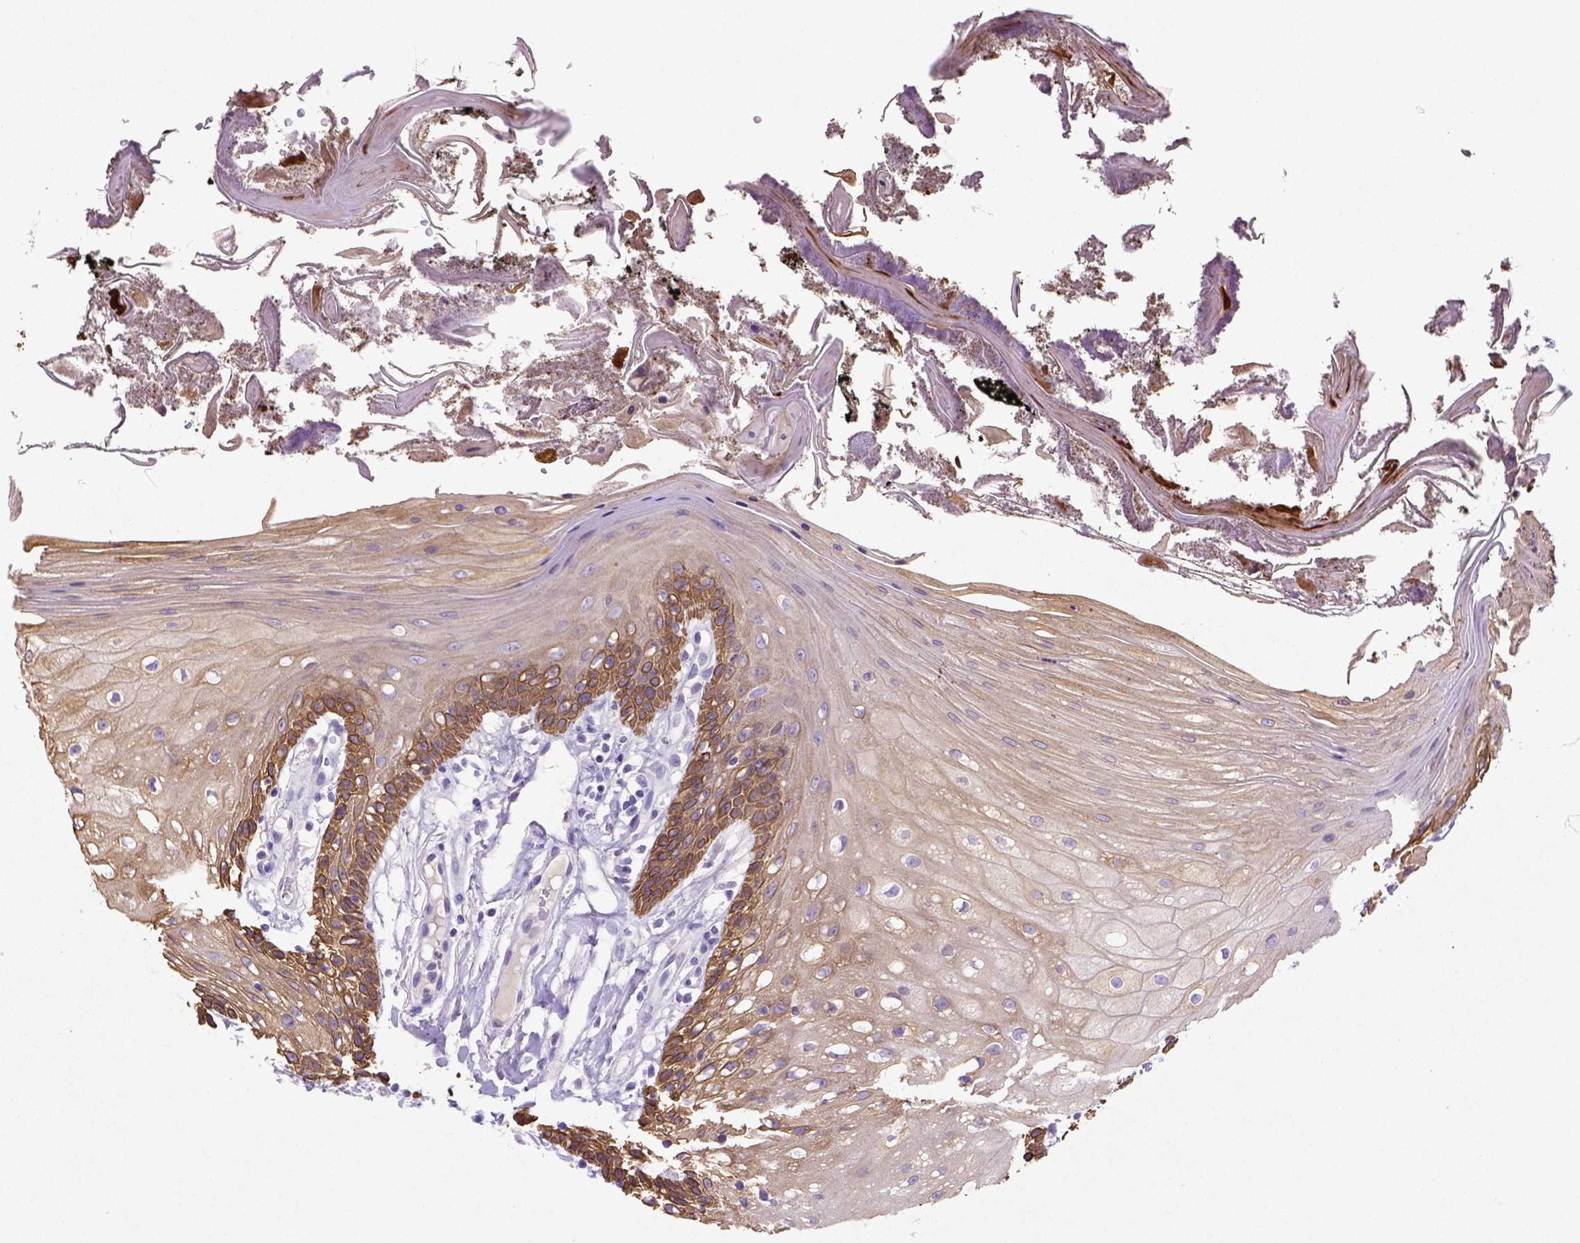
{"staining": {"intensity": "strong", "quantity": "<25%", "location": "cytoplasmic/membranous"}, "tissue": "oral mucosa", "cell_type": "Squamous epithelial cells", "image_type": "normal", "snomed": [{"axis": "morphology", "description": "Normal tissue, NOS"}, {"axis": "morphology", "description": "Squamous cell carcinoma, NOS"}, {"axis": "topography", "description": "Oral tissue"}, {"axis": "topography", "description": "Head-Neck"}], "caption": "Oral mucosa was stained to show a protein in brown. There is medium levels of strong cytoplasmic/membranous staining in about <25% of squamous epithelial cells. The protein is shown in brown color, while the nuclei are stained blue.", "gene": "NUDT2", "patient": {"sex": "male", "age": 69}}